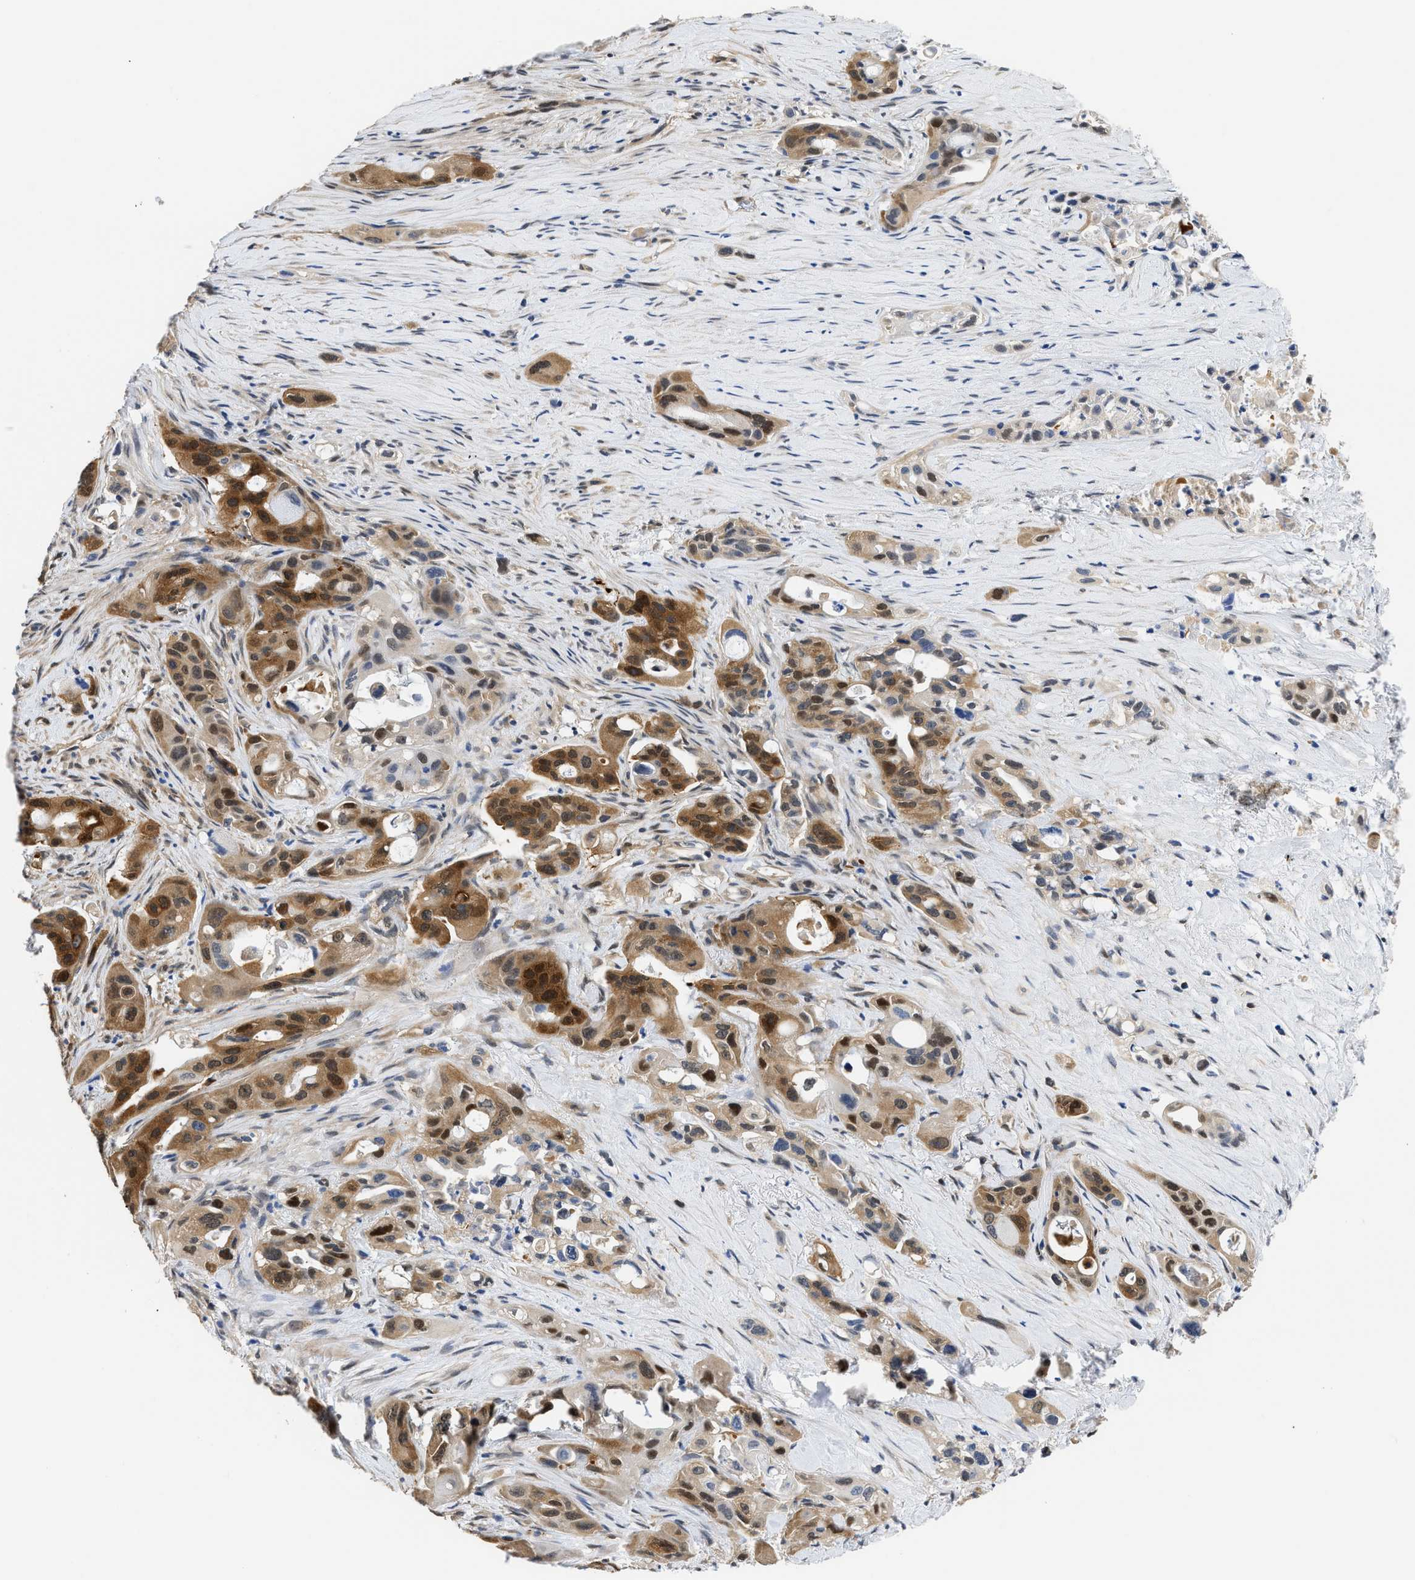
{"staining": {"intensity": "moderate", "quantity": ">75%", "location": "cytoplasmic/membranous,nuclear"}, "tissue": "pancreatic cancer", "cell_type": "Tumor cells", "image_type": "cancer", "snomed": [{"axis": "morphology", "description": "Adenocarcinoma, NOS"}, {"axis": "topography", "description": "Pancreas"}], "caption": "Brown immunohistochemical staining in pancreatic cancer (adenocarcinoma) exhibits moderate cytoplasmic/membranous and nuclear expression in about >75% of tumor cells. The protein is shown in brown color, while the nuclei are stained blue.", "gene": "XPO5", "patient": {"sex": "male", "age": 53}}